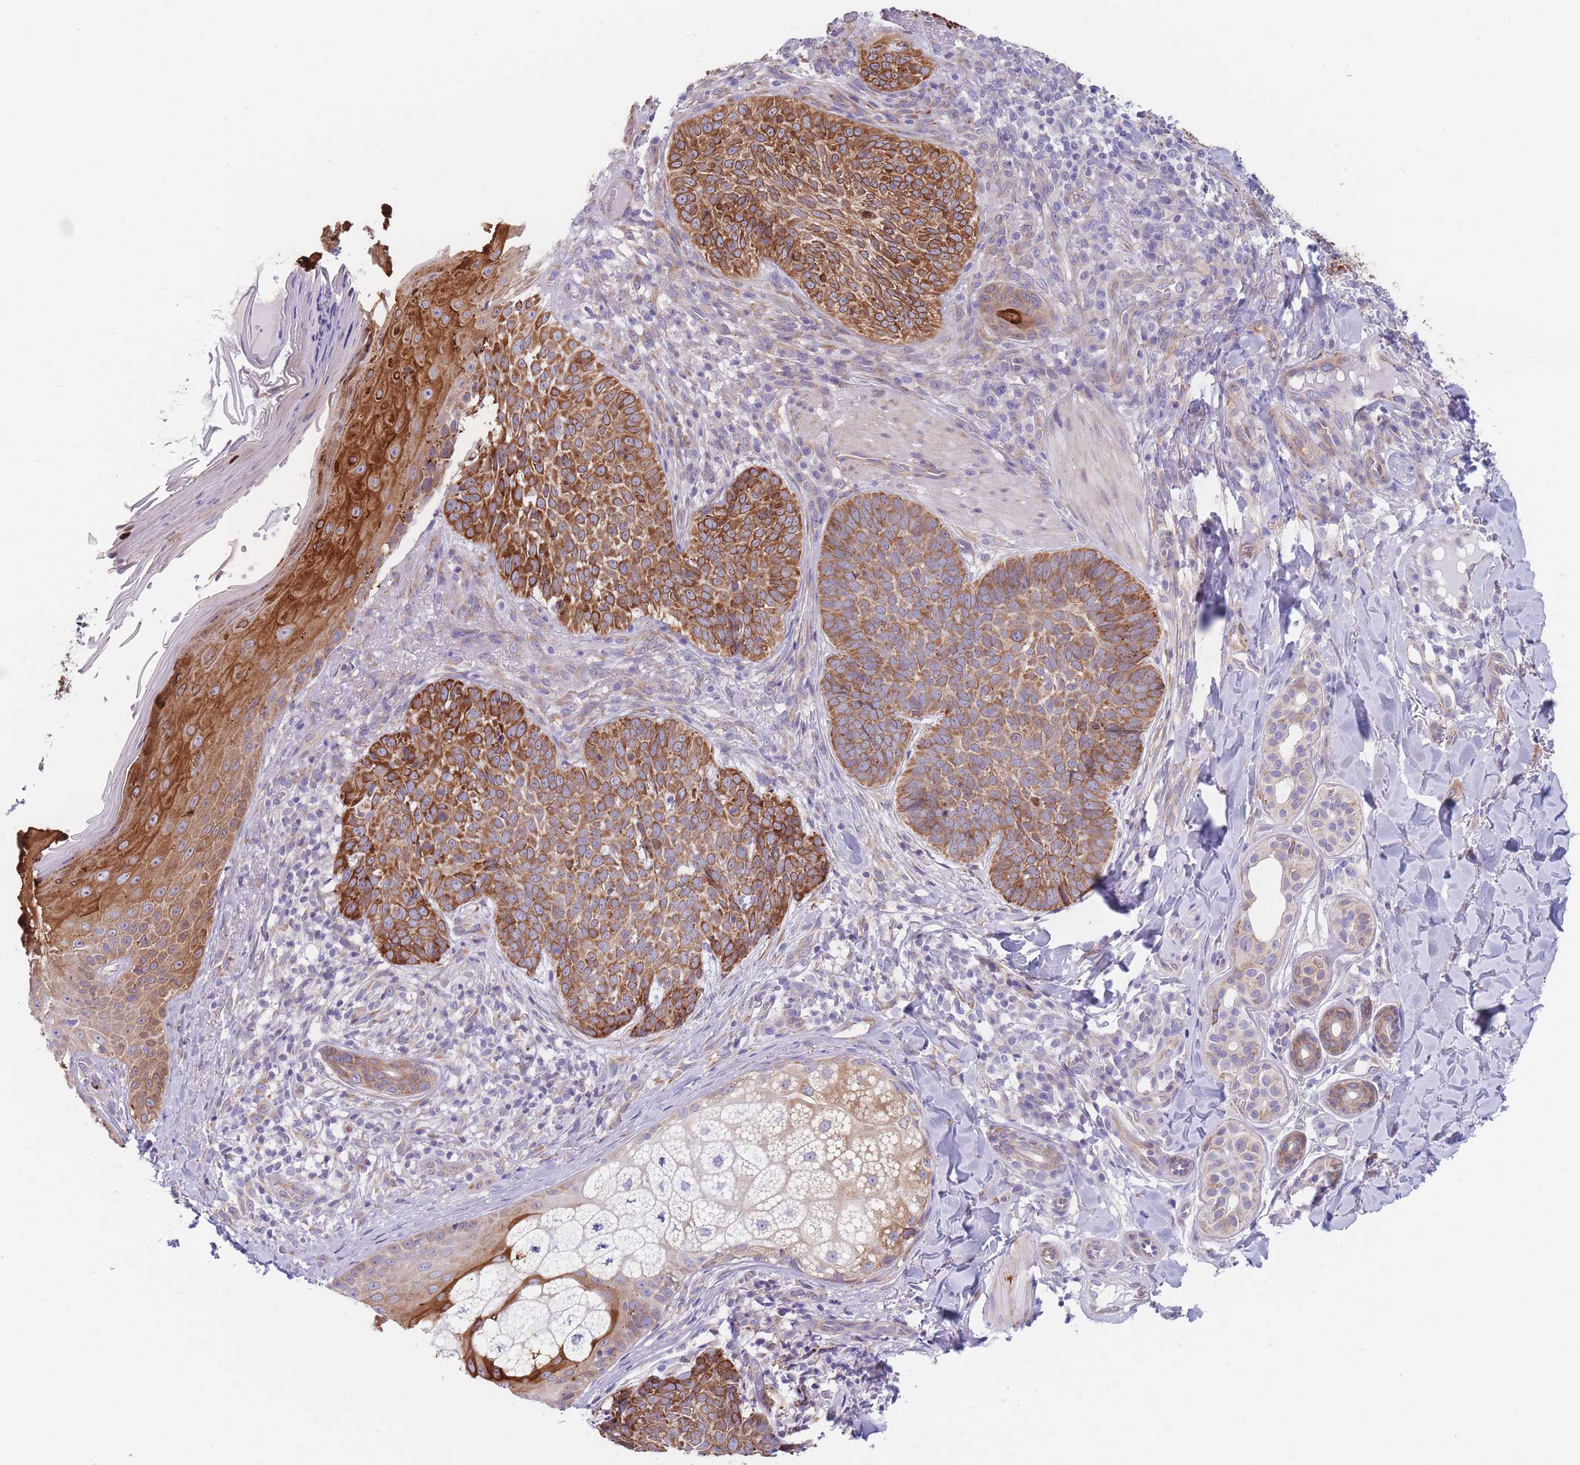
{"staining": {"intensity": "moderate", "quantity": ">75%", "location": "cytoplasmic/membranous"}, "tissue": "skin cancer", "cell_type": "Tumor cells", "image_type": "cancer", "snomed": [{"axis": "morphology", "description": "Basal cell carcinoma"}, {"axis": "topography", "description": "Skin"}], "caption": "This micrograph exhibits immunohistochemistry (IHC) staining of basal cell carcinoma (skin), with medium moderate cytoplasmic/membranous staining in approximately >75% of tumor cells.", "gene": "AK9", "patient": {"sex": "female", "age": 61}}